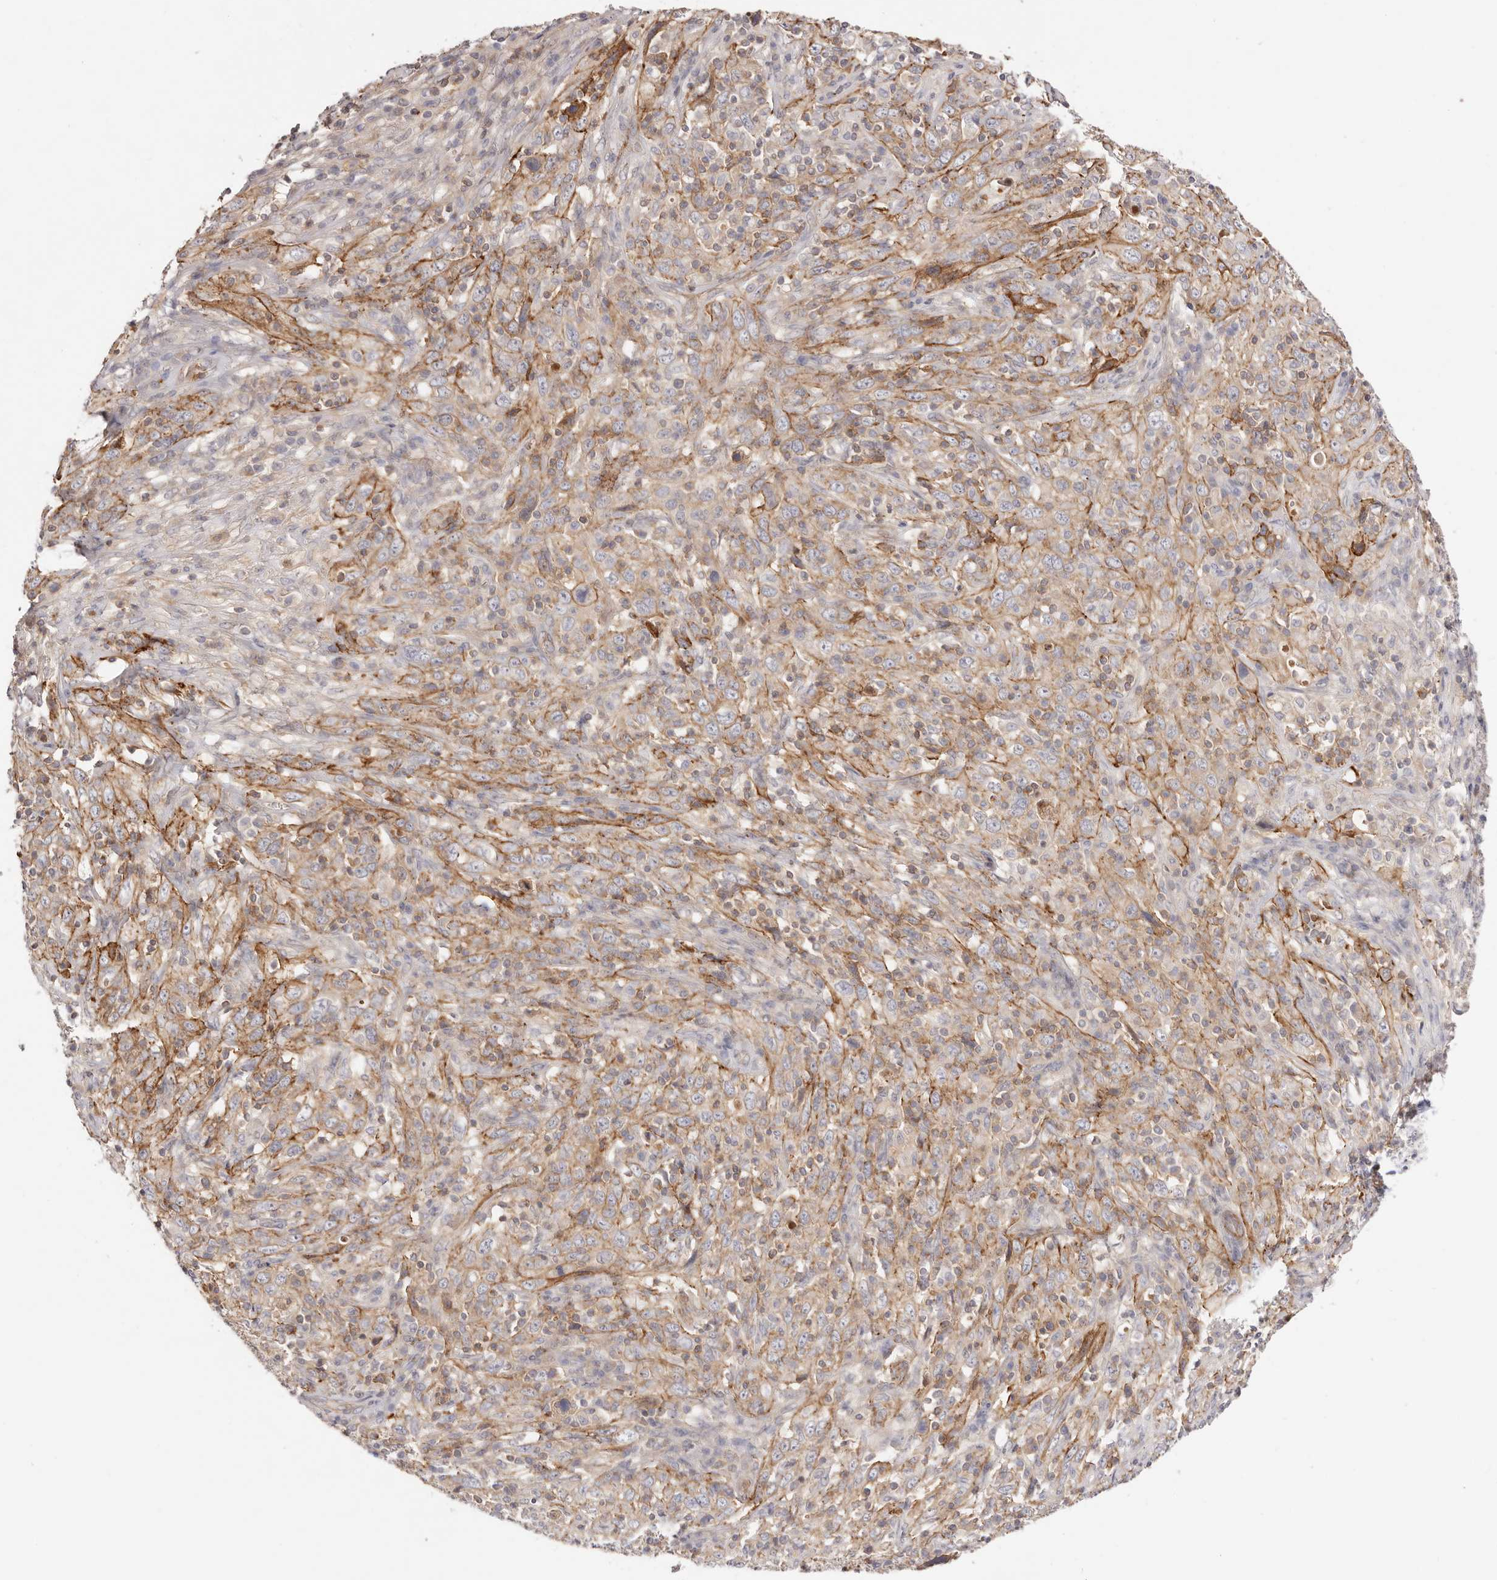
{"staining": {"intensity": "moderate", "quantity": ">75%", "location": "cytoplasmic/membranous"}, "tissue": "cervical cancer", "cell_type": "Tumor cells", "image_type": "cancer", "snomed": [{"axis": "morphology", "description": "Squamous cell carcinoma, NOS"}, {"axis": "topography", "description": "Cervix"}], "caption": "A micrograph showing moderate cytoplasmic/membranous positivity in about >75% of tumor cells in cervical squamous cell carcinoma, as visualized by brown immunohistochemical staining.", "gene": "SLC35B2", "patient": {"sex": "female", "age": 46}}